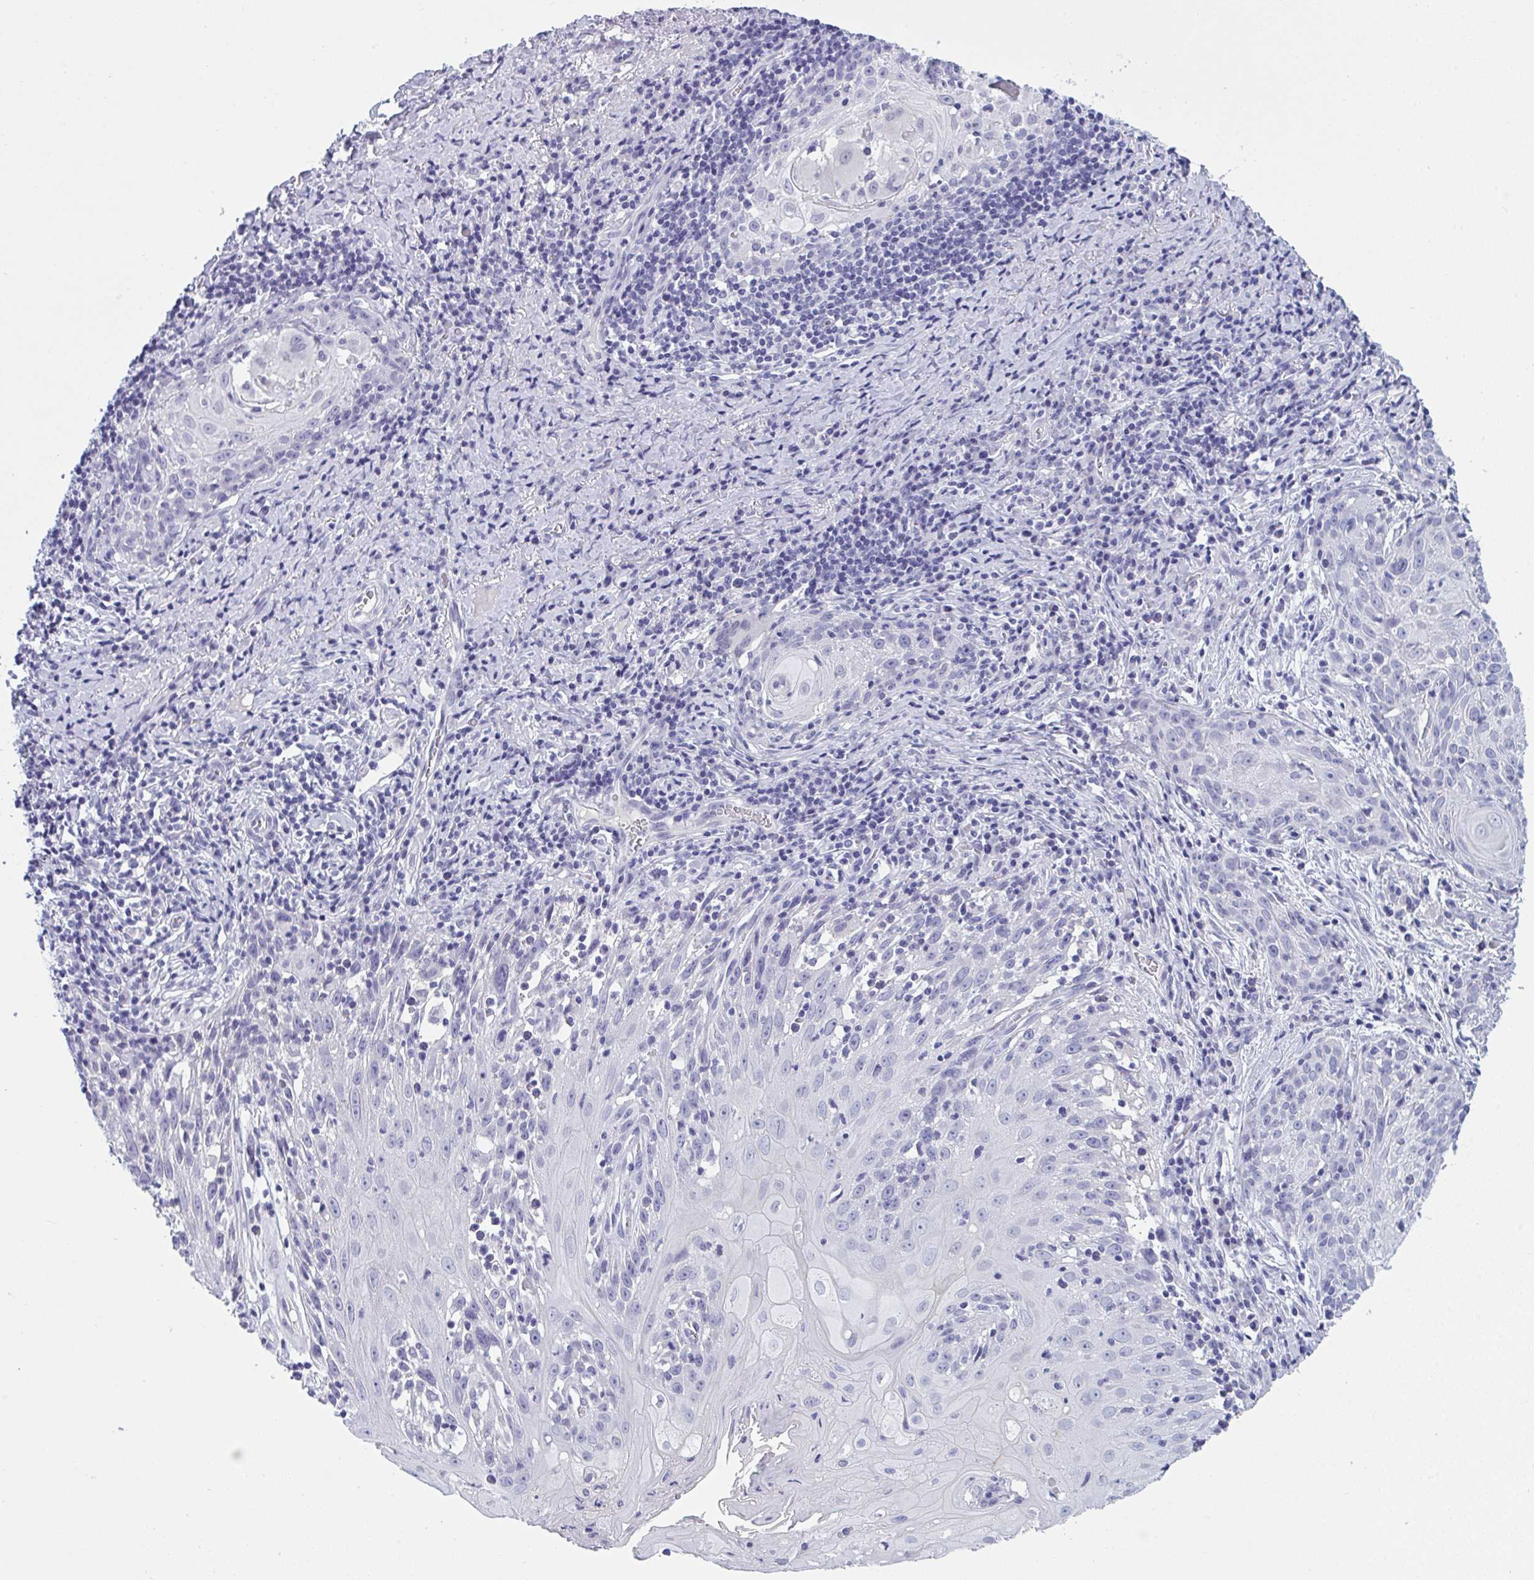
{"staining": {"intensity": "negative", "quantity": "none", "location": "none"}, "tissue": "skin cancer", "cell_type": "Tumor cells", "image_type": "cancer", "snomed": [{"axis": "morphology", "description": "Squamous cell carcinoma, NOS"}, {"axis": "topography", "description": "Skin"}, {"axis": "topography", "description": "Vulva"}], "caption": "Immunohistochemical staining of human skin cancer demonstrates no significant positivity in tumor cells.", "gene": "PRDM9", "patient": {"sex": "female", "age": 76}}